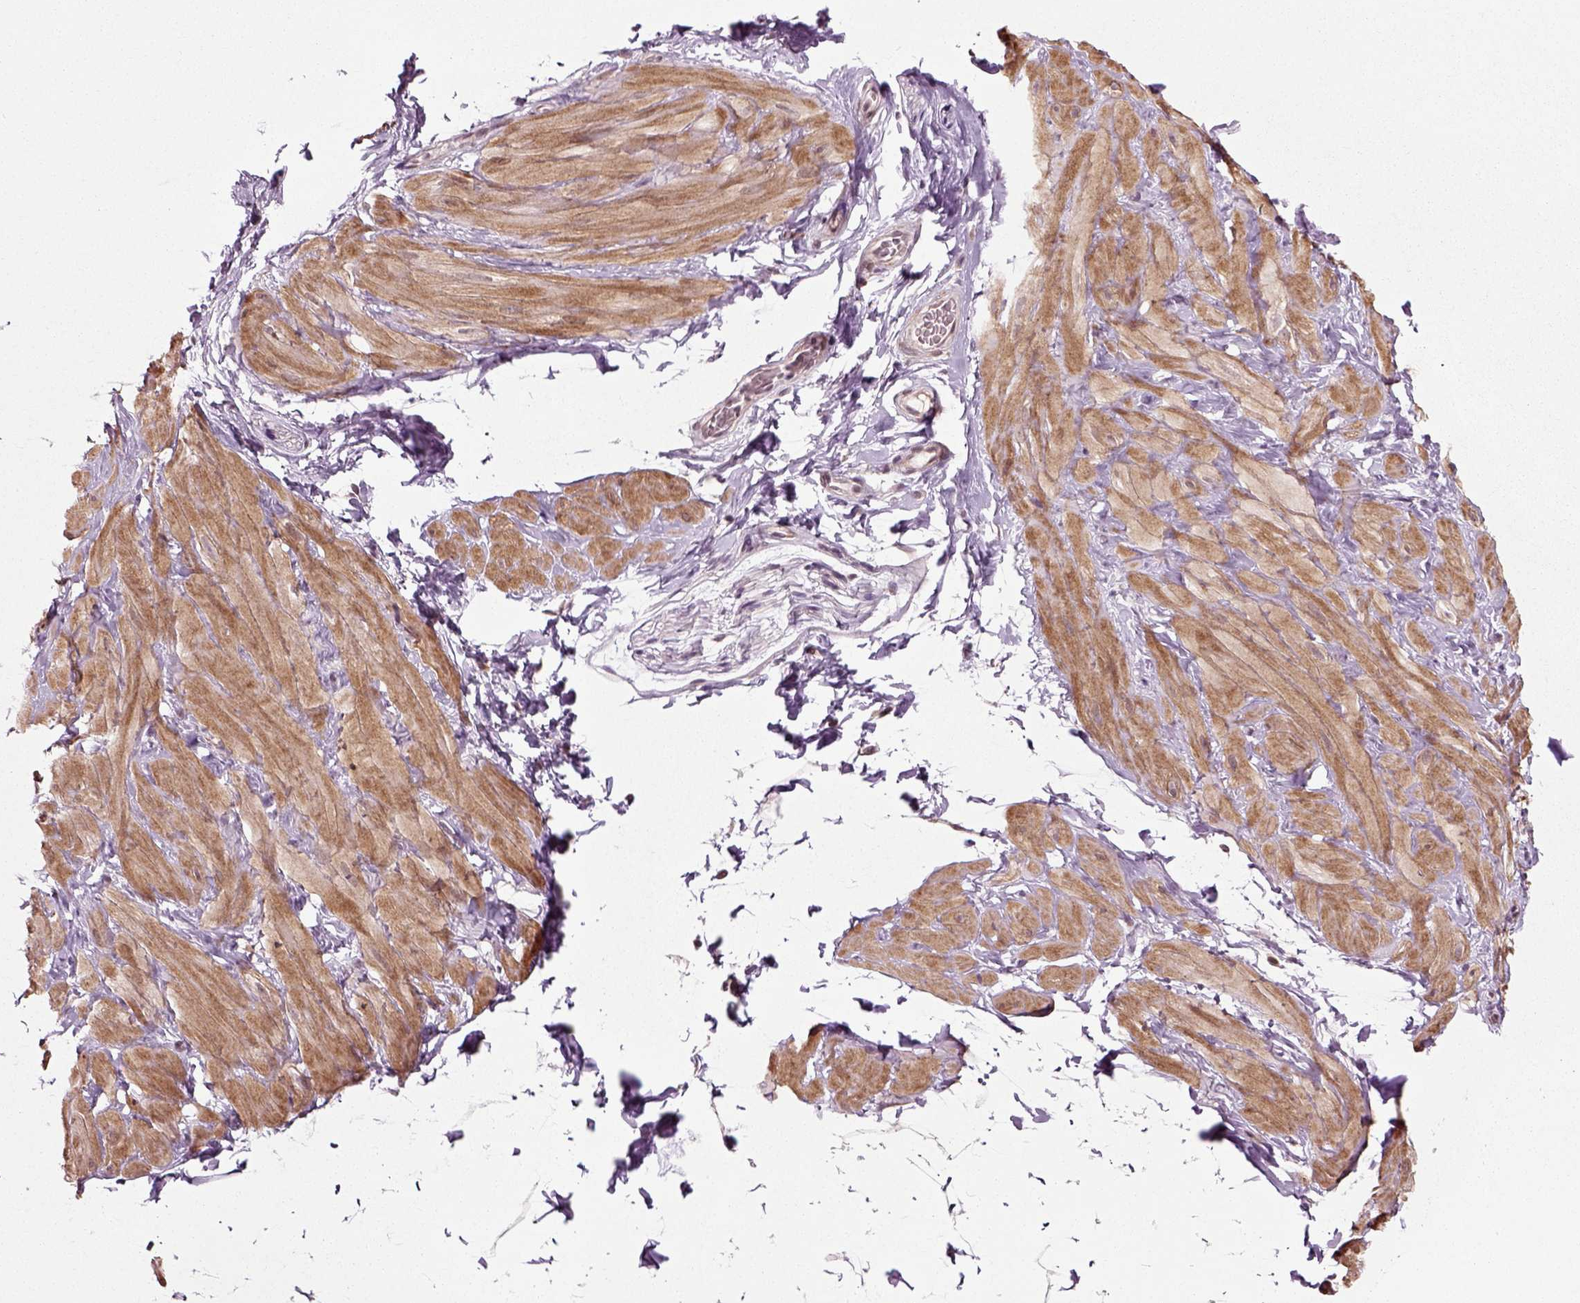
{"staining": {"intensity": "negative", "quantity": "none", "location": "none"}, "tissue": "adipose tissue", "cell_type": "Adipocytes", "image_type": "normal", "snomed": [{"axis": "morphology", "description": "Normal tissue, NOS"}, {"axis": "topography", "description": "Smooth muscle"}, {"axis": "topography", "description": "Peripheral nerve tissue"}], "caption": "This histopathology image is of unremarkable adipose tissue stained with immunohistochemistry (IHC) to label a protein in brown with the nuclei are counter-stained blue. There is no expression in adipocytes. (DAB (3,3'-diaminobenzidine) immunohistochemistry (IHC) with hematoxylin counter stain).", "gene": "KNSTRN", "patient": {"sex": "male", "age": 22}}